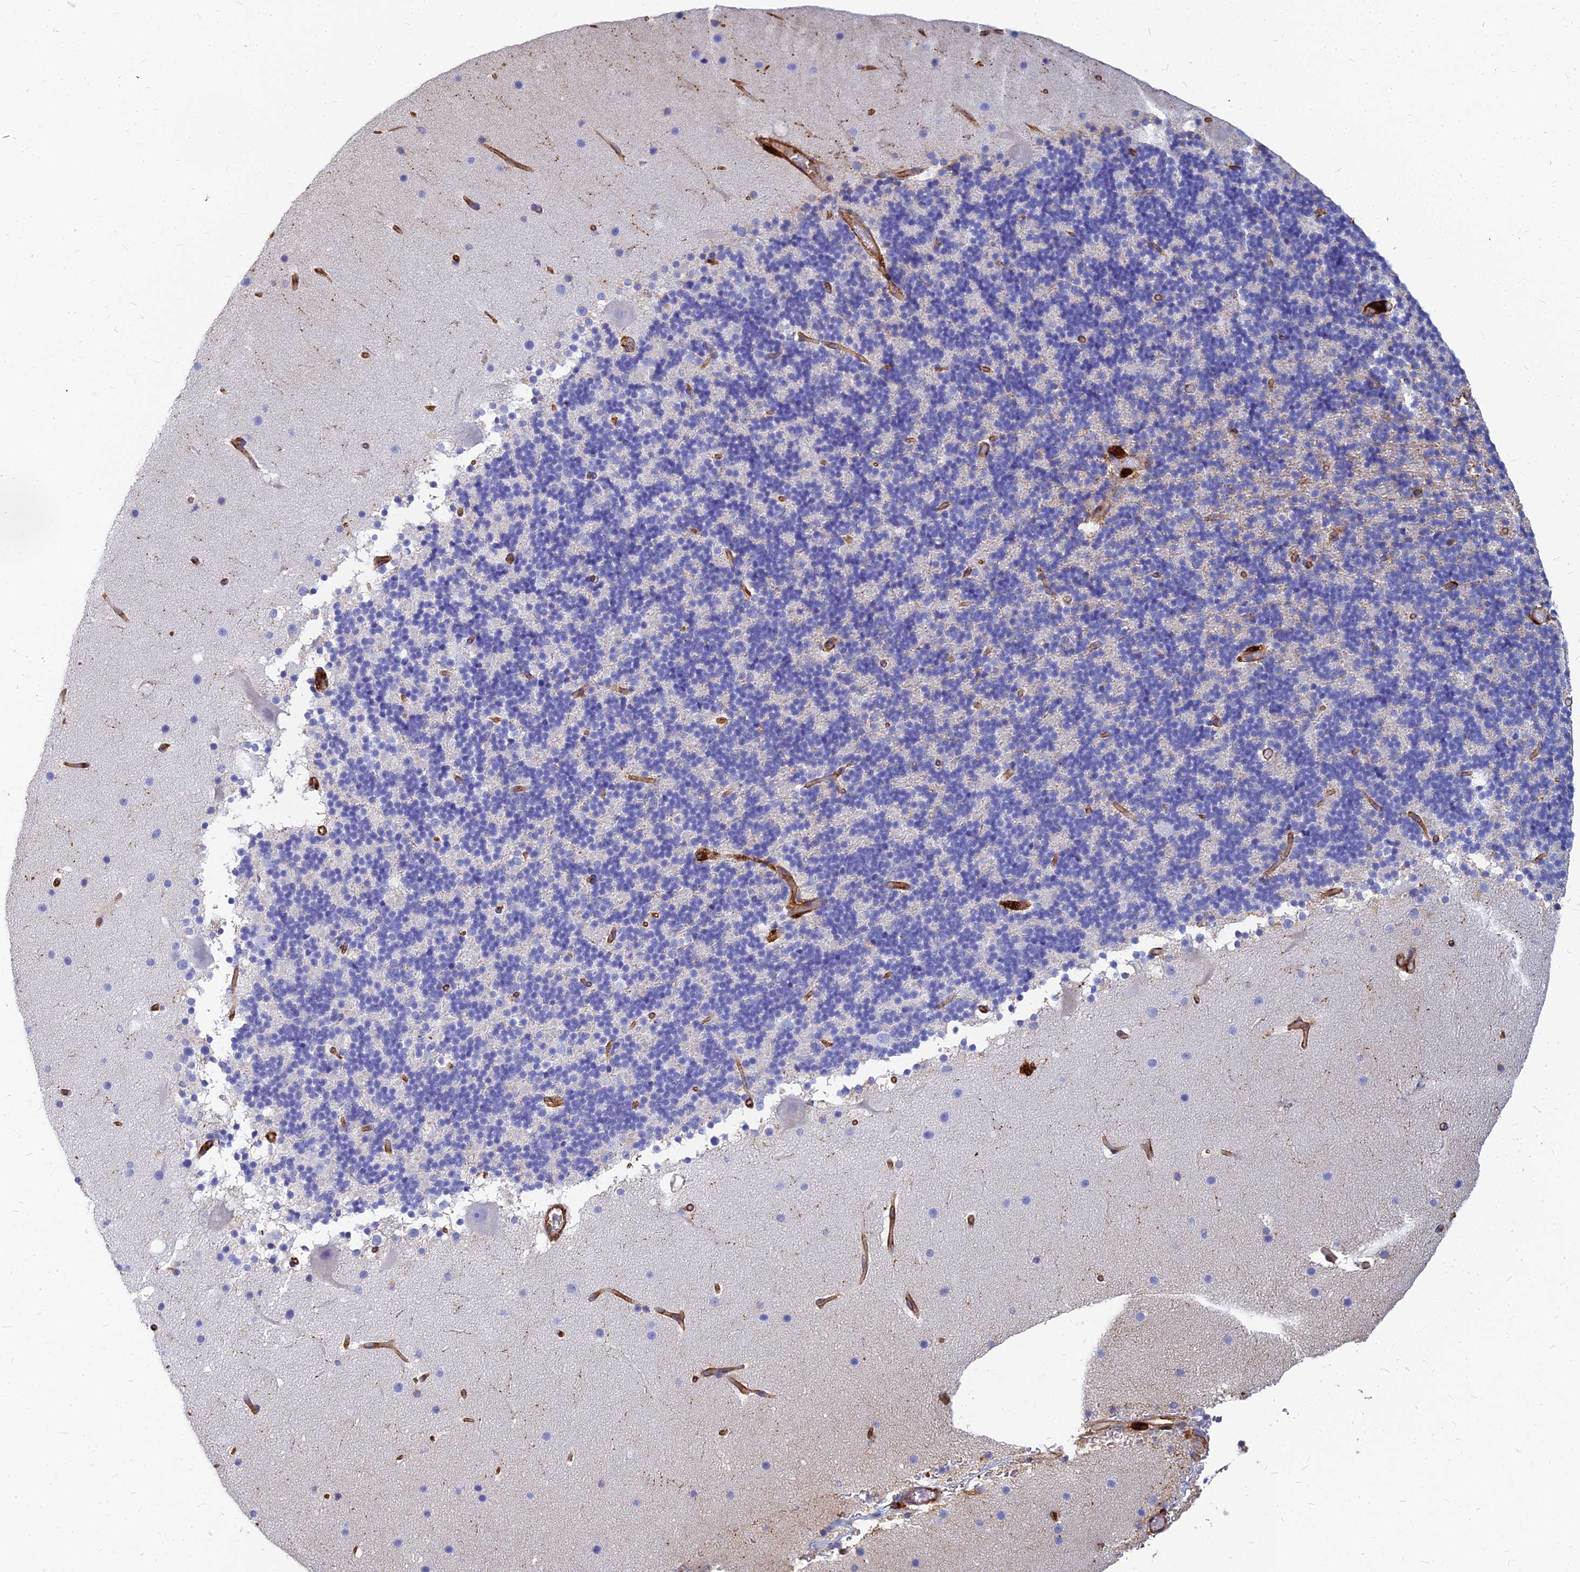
{"staining": {"intensity": "negative", "quantity": "none", "location": "none"}, "tissue": "cerebellum", "cell_type": "Cells in granular layer", "image_type": "normal", "snomed": [{"axis": "morphology", "description": "Normal tissue, NOS"}, {"axis": "topography", "description": "Cerebellum"}], "caption": "IHC image of normal cerebellum: human cerebellum stained with DAB (3,3'-diaminobenzidine) demonstrates no significant protein positivity in cells in granular layer.", "gene": "VAT1", "patient": {"sex": "male", "age": 57}}